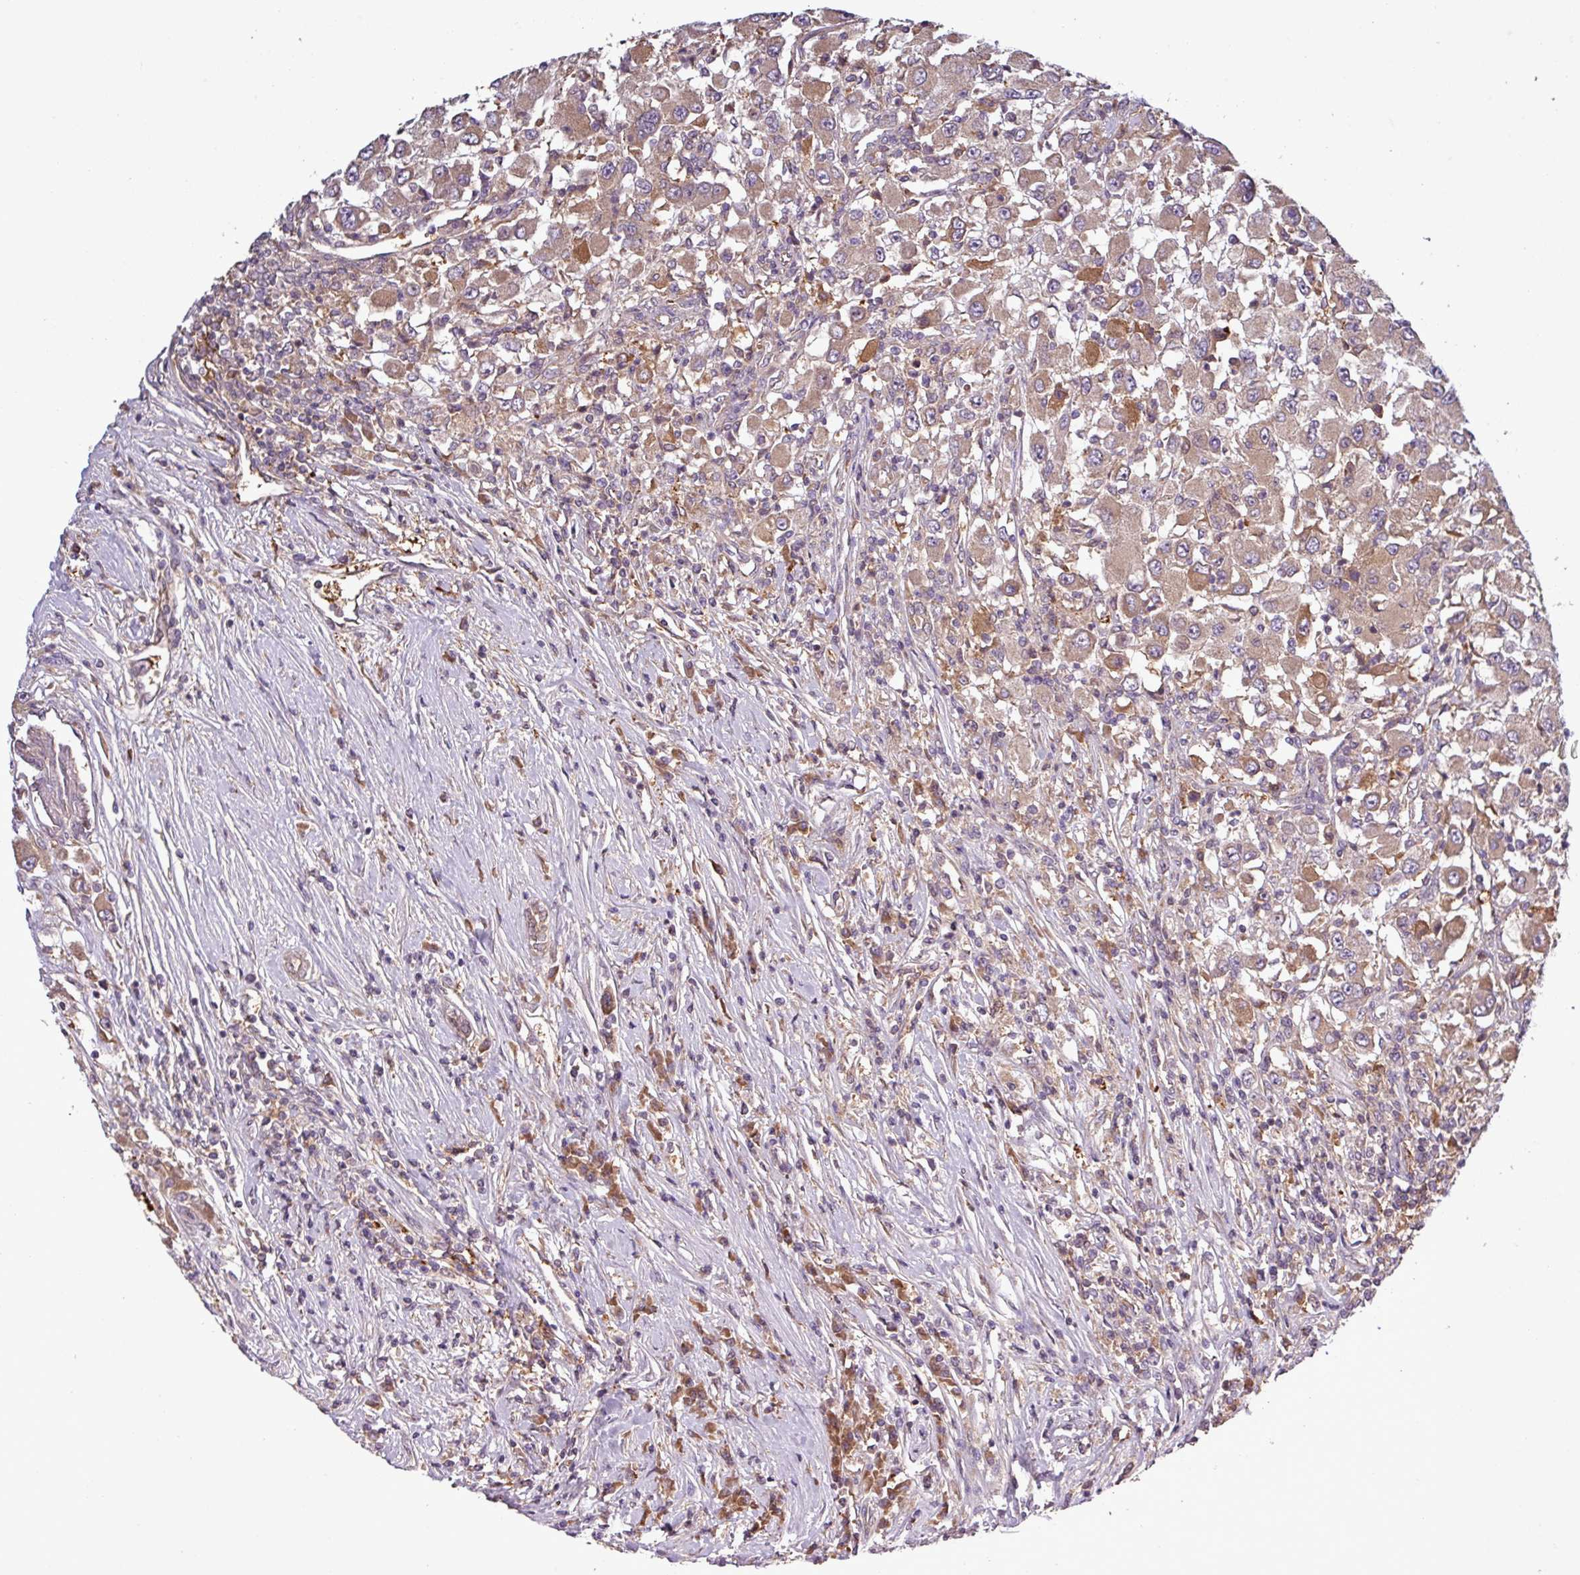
{"staining": {"intensity": "weak", "quantity": ">75%", "location": "cytoplasmic/membranous"}, "tissue": "renal cancer", "cell_type": "Tumor cells", "image_type": "cancer", "snomed": [{"axis": "morphology", "description": "Adenocarcinoma, NOS"}, {"axis": "topography", "description": "Kidney"}], "caption": "A micrograph of human renal cancer stained for a protein demonstrates weak cytoplasmic/membranous brown staining in tumor cells. Using DAB (3,3'-diaminobenzidine) (brown) and hematoxylin (blue) stains, captured at high magnification using brightfield microscopy.", "gene": "SIRPB2", "patient": {"sex": "female", "age": 67}}